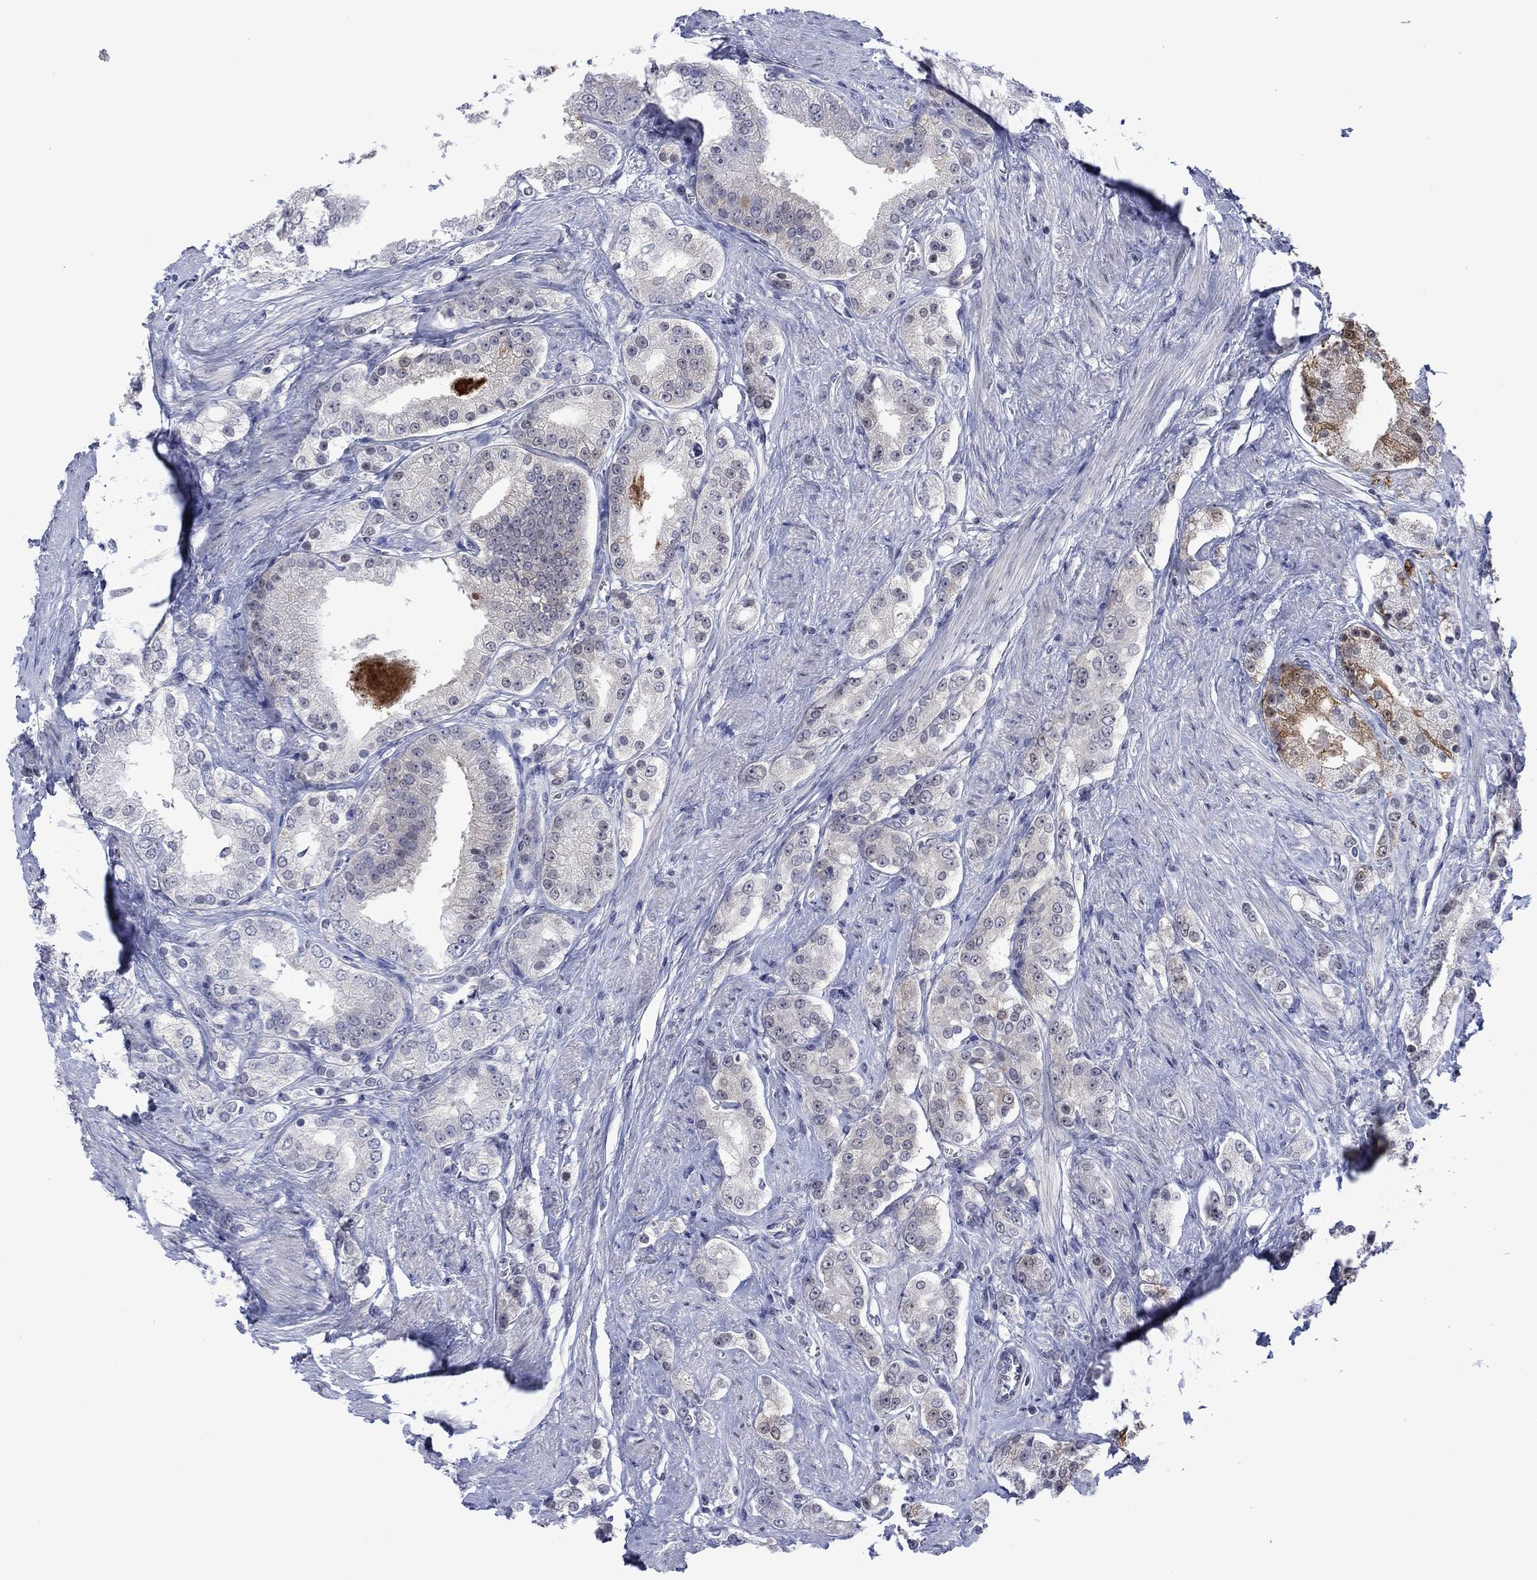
{"staining": {"intensity": "negative", "quantity": "none", "location": "none"}, "tissue": "prostate cancer", "cell_type": "Tumor cells", "image_type": "cancer", "snomed": [{"axis": "morphology", "description": "Adenocarcinoma, NOS"}, {"axis": "topography", "description": "Prostate and seminal vesicle, NOS"}, {"axis": "topography", "description": "Prostate"}], "caption": "Tumor cells show no significant positivity in prostate cancer.", "gene": "AGL", "patient": {"sex": "male", "age": 67}}